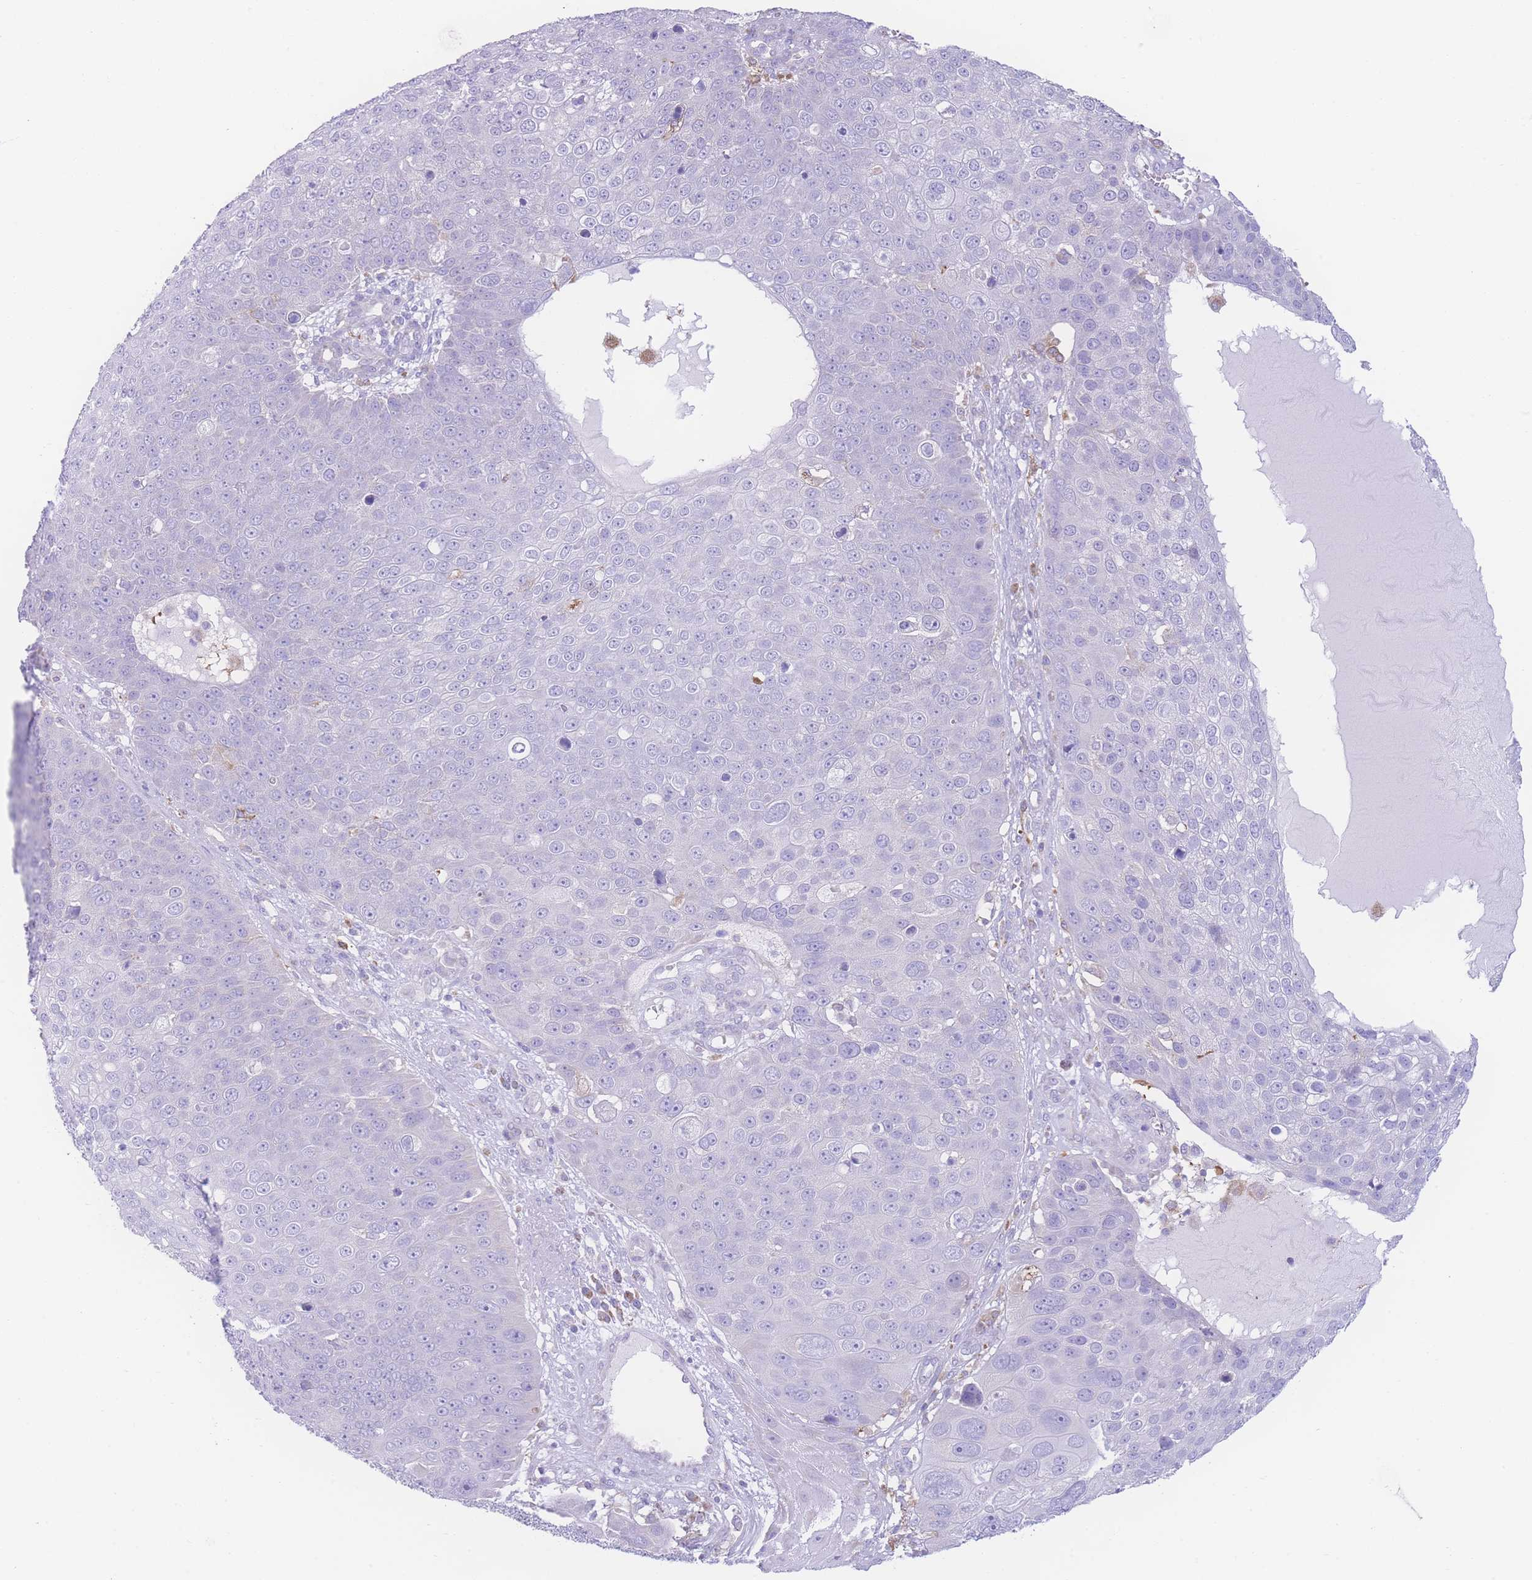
{"staining": {"intensity": "negative", "quantity": "none", "location": "none"}, "tissue": "skin cancer", "cell_type": "Tumor cells", "image_type": "cancer", "snomed": [{"axis": "morphology", "description": "Squamous cell carcinoma, NOS"}, {"axis": "topography", "description": "Skin"}], "caption": "Immunohistochemistry image of neoplastic tissue: human squamous cell carcinoma (skin) stained with DAB (3,3'-diaminobenzidine) demonstrates no significant protein positivity in tumor cells.", "gene": "NBEAL1", "patient": {"sex": "male", "age": 71}}